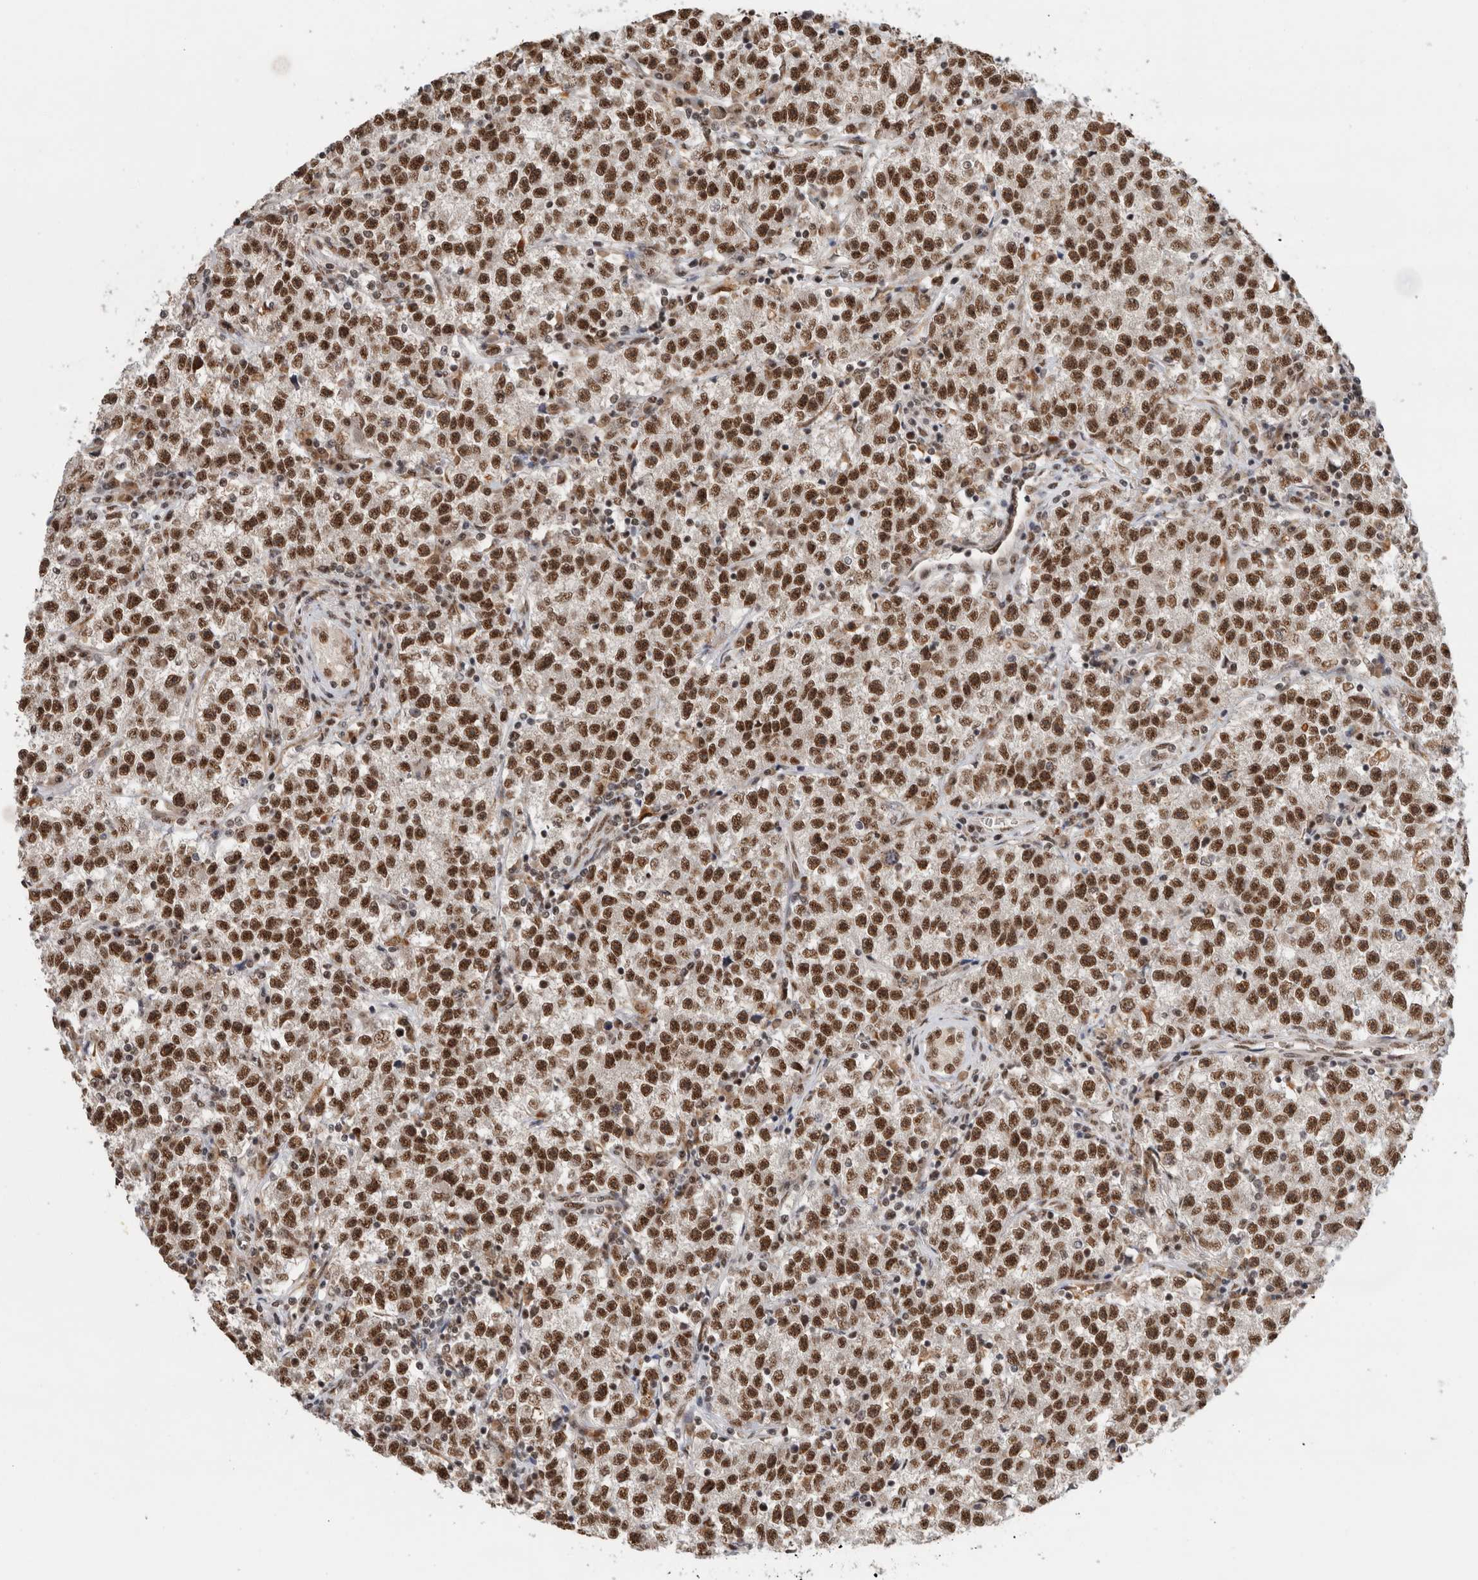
{"staining": {"intensity": "strong", "quantity": ">75%", "location": "nuclear"}, "tissue": "testis cancer", "cell_type": "Tumor cells", "image_type": "cancer", "snomed": [{"axis": "morphology", "description": "Seminoma, NOS"}, {"axis": "topography", "description": "Testis"}], "caption": "Immunohistochemical staining of seminoma (testis) shows high levels of strong nuclear protein positivity in approximately >75% of tumor cells. Nuclei are stained in blue.", "gene": "NCAPG2", "patient": {"sex": "male", "age": 22}}